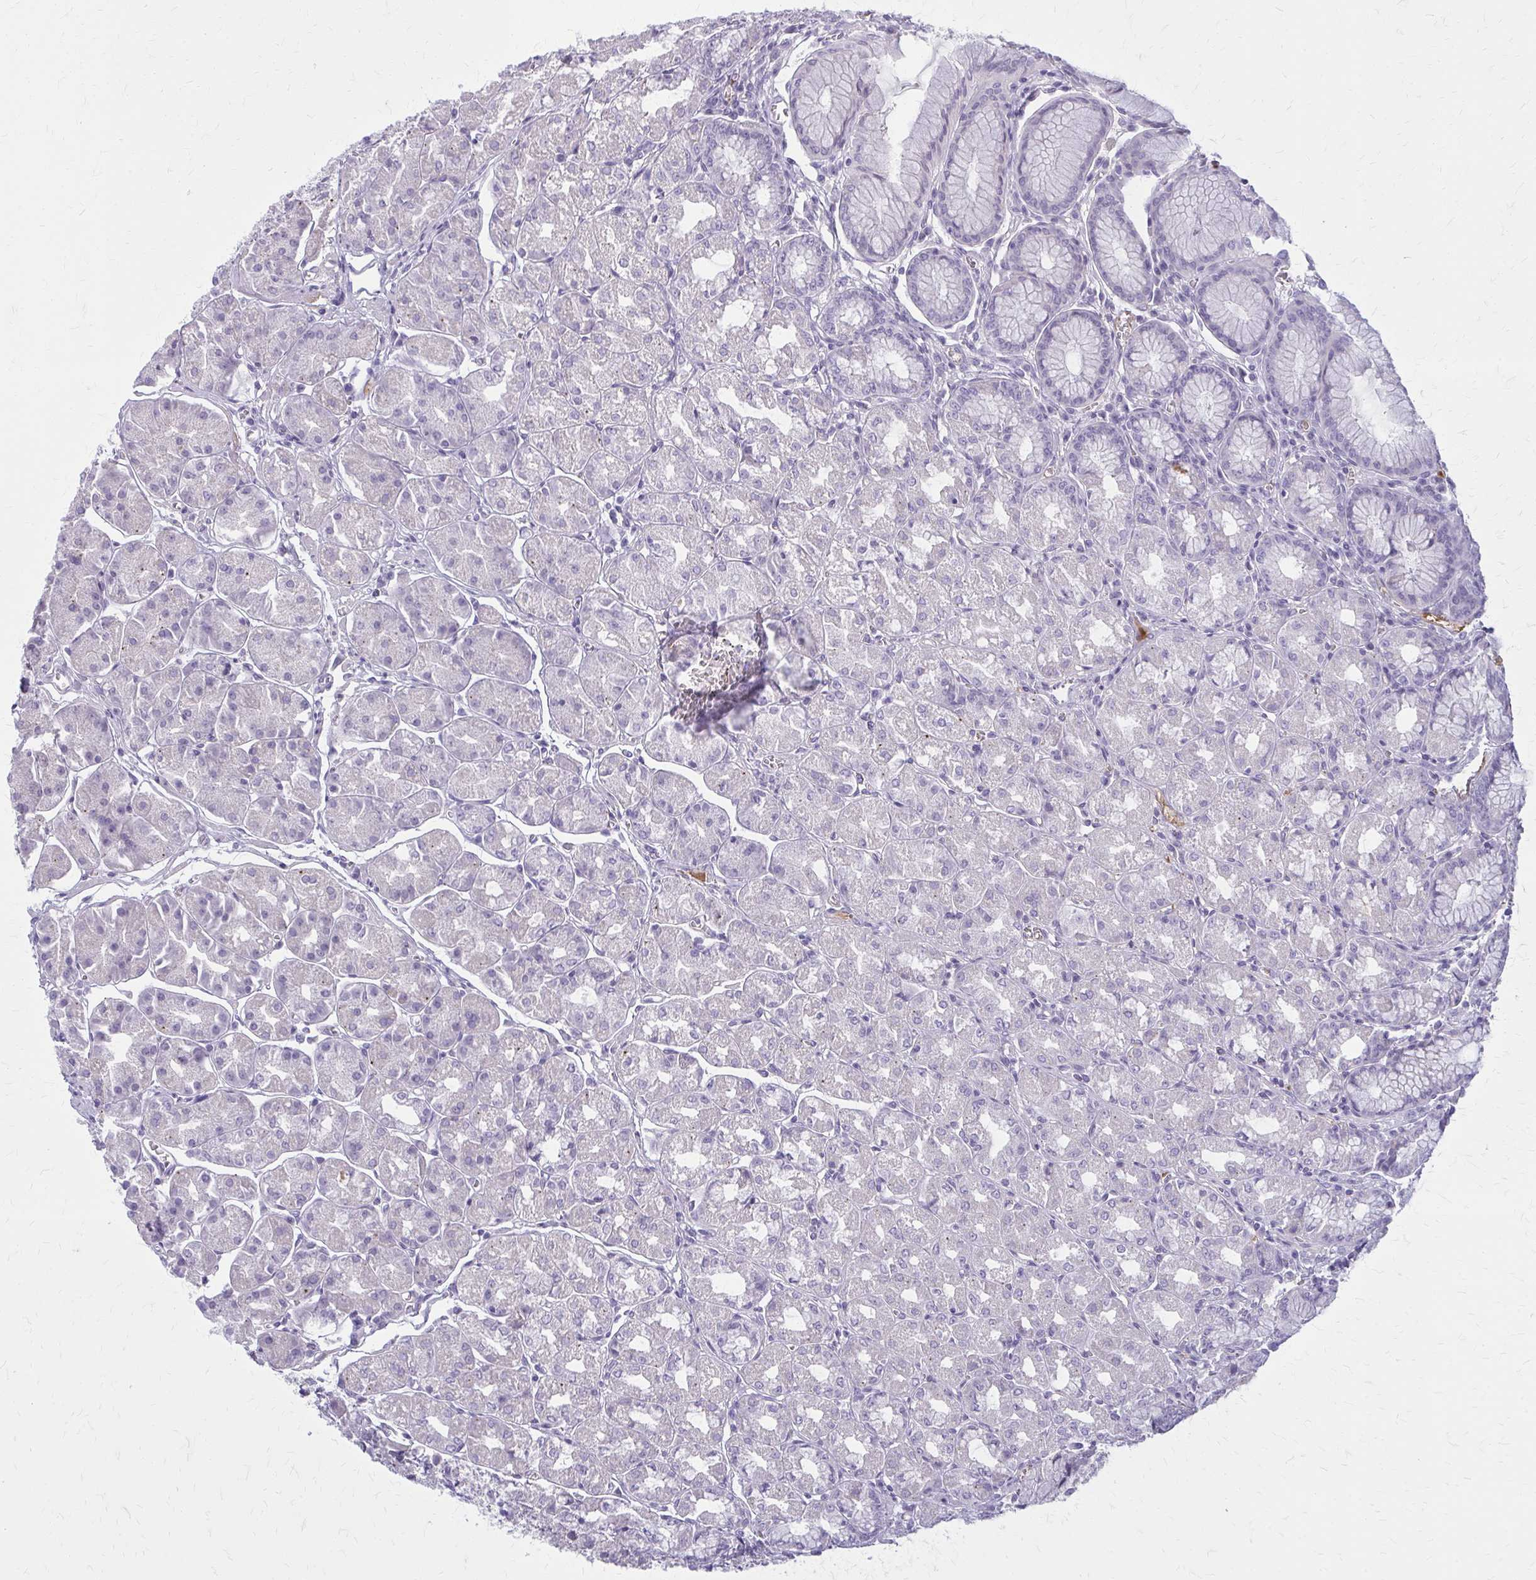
{"staining": {"intensity": "negative", "quantity": "none", "location": "none"}, "tissue": "stomach", "cell_type": "Glandular cells", "image_type": "normal", "snomed": [{"axis": "morphology", "description": "Normal tissue, NOS"}, {"axis": "topography", "description": "Stomach"}], "caption": "DAB immunohistochemical staining of benign human stomach displays no significant staining in glandular cells.", "gene": "SERPIND1", "patient": {"sex": "male", "age": 55}}